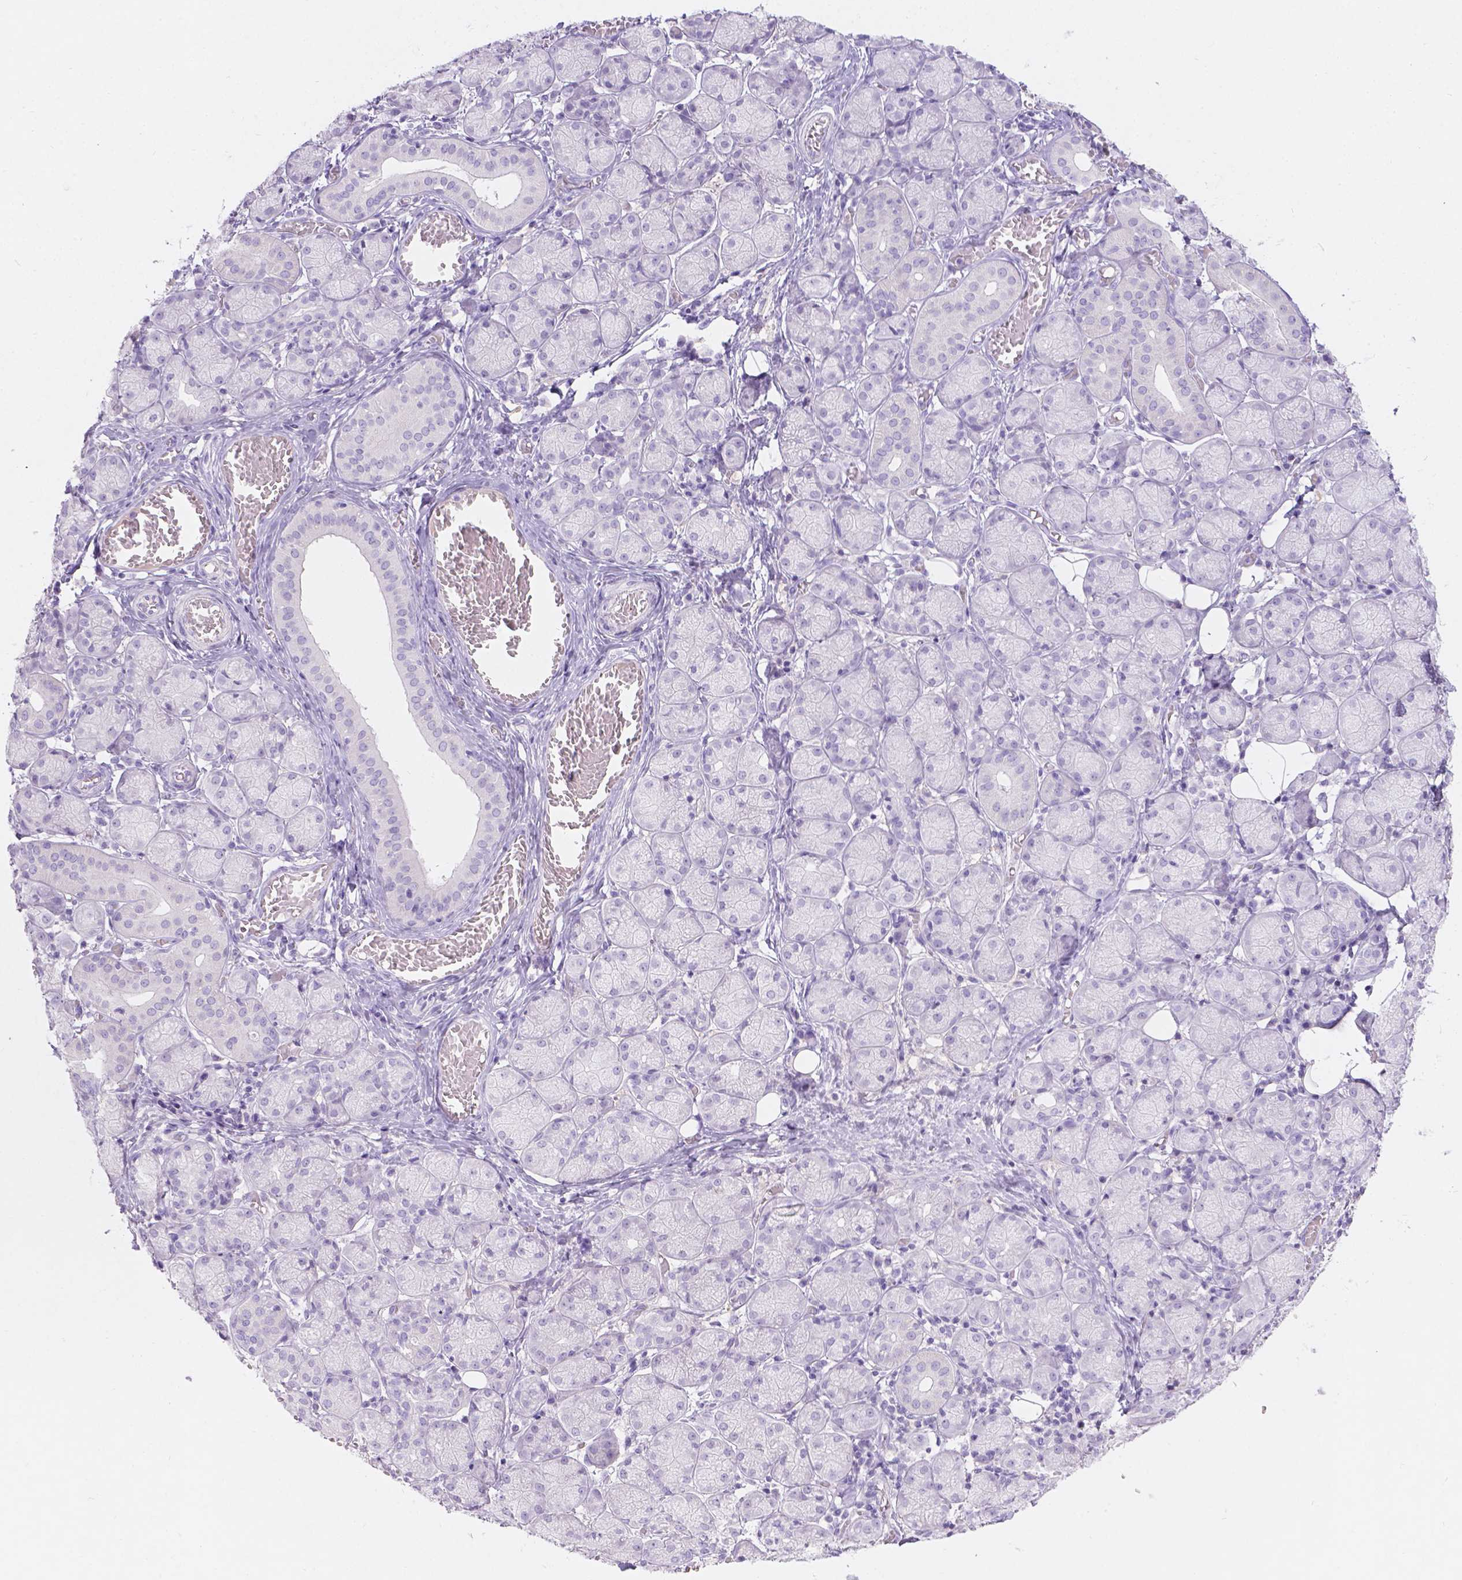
{"staining": {"intensity": "negative", "quantity": "none", "location": "none"}, "tissue": "salivary gland", "cell_type": "Glandular cells", "image_type": "normal", "snomed": [{"axis": "morphology", "description": "Normal tissue, NOS"}, {"axis": "topography", "description": "Salivary gland"}, {"axis": "topography", "description": "Peripheral nerve tissue"}], "caption": "Salivary gland stained for a protein using immunohistochemistry shows no expression glandular cells.", "gene": "GAL3ST2", "patient": {"sex": "female", "age": 24}}